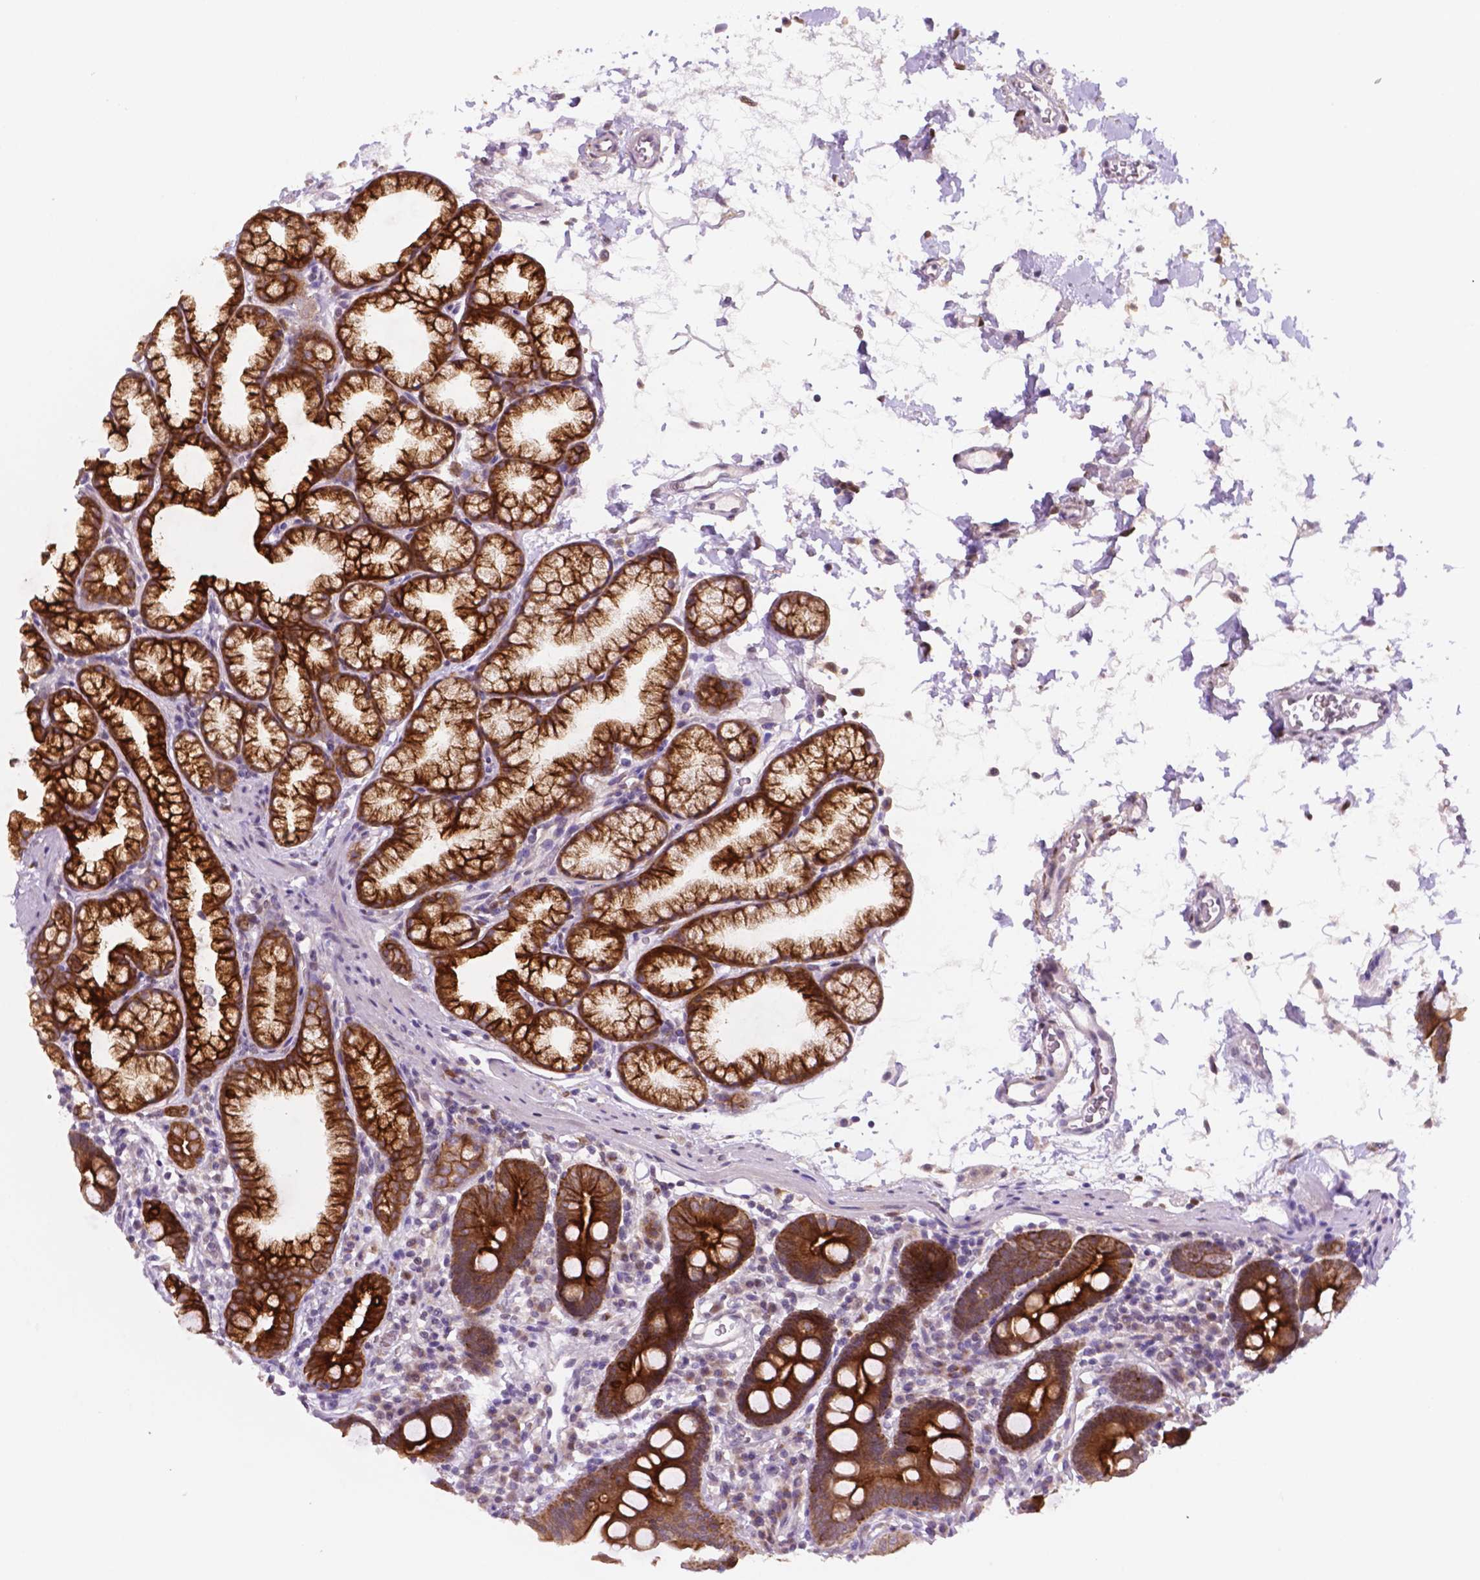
{"staining": {"intensity": "strong", "quantity": ">75%", "location": "cytoplasmic/membranous"}, "tissue": "duodenum", "cell_type": "Glandular cells", "image_type": "normal", "snomed": [{"axis": "morphology", "description": "Normal tissue, NOS"}, {"axis": "topography", "description": "Pancreas"}, {"axis": "topography", "description": "Duodenum"}], "caption": "Glandular cells exhibit high levels of strong cytoplasmic/membranous staining in approximately >75% of cells in benign duodenum.", "gene": "SHLD3", "patient": {"sex": "male", "age": 59}}